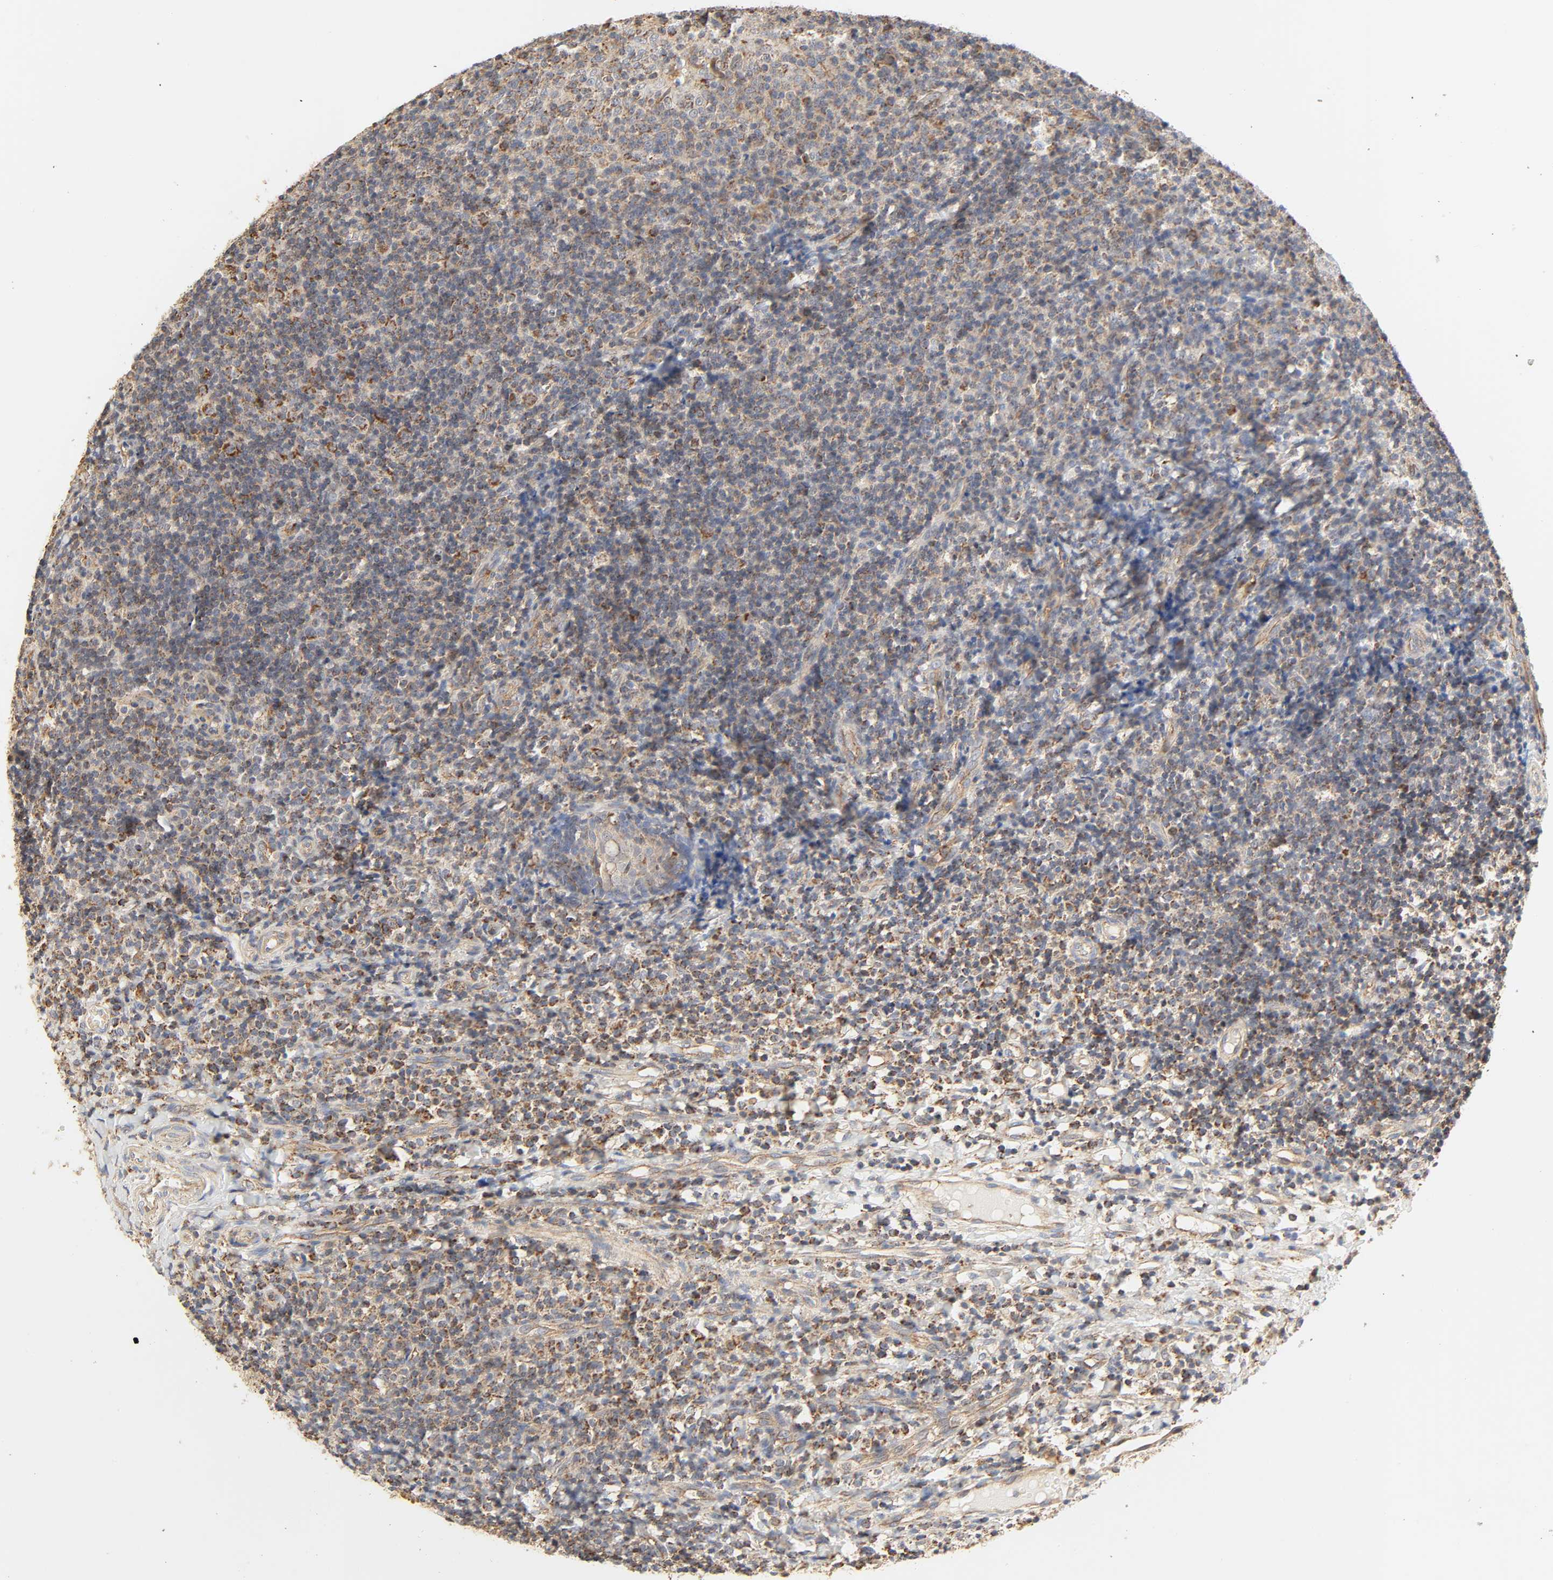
{"staining": {"intensity": "strong", "quantity": "25%-75%", "location": "cytoplasmic/membranous"}, "tissue": "tonsil", "cell_type": "Germinal center cells", "image_type": "normal", "snomed": [{"axis": "morphology", "description": "Normal tissue, NOS"}, {"axis": "topography", "description": "Tonsil"}], "caption": "IHC (DAB) staining of normal tonsil shows strong cytoplasmic/membranous protein positivity in about 25%-75% of germinal center cells.", "gene": "ZMAT5", "patient": {"sex": "female", "age": 40}}